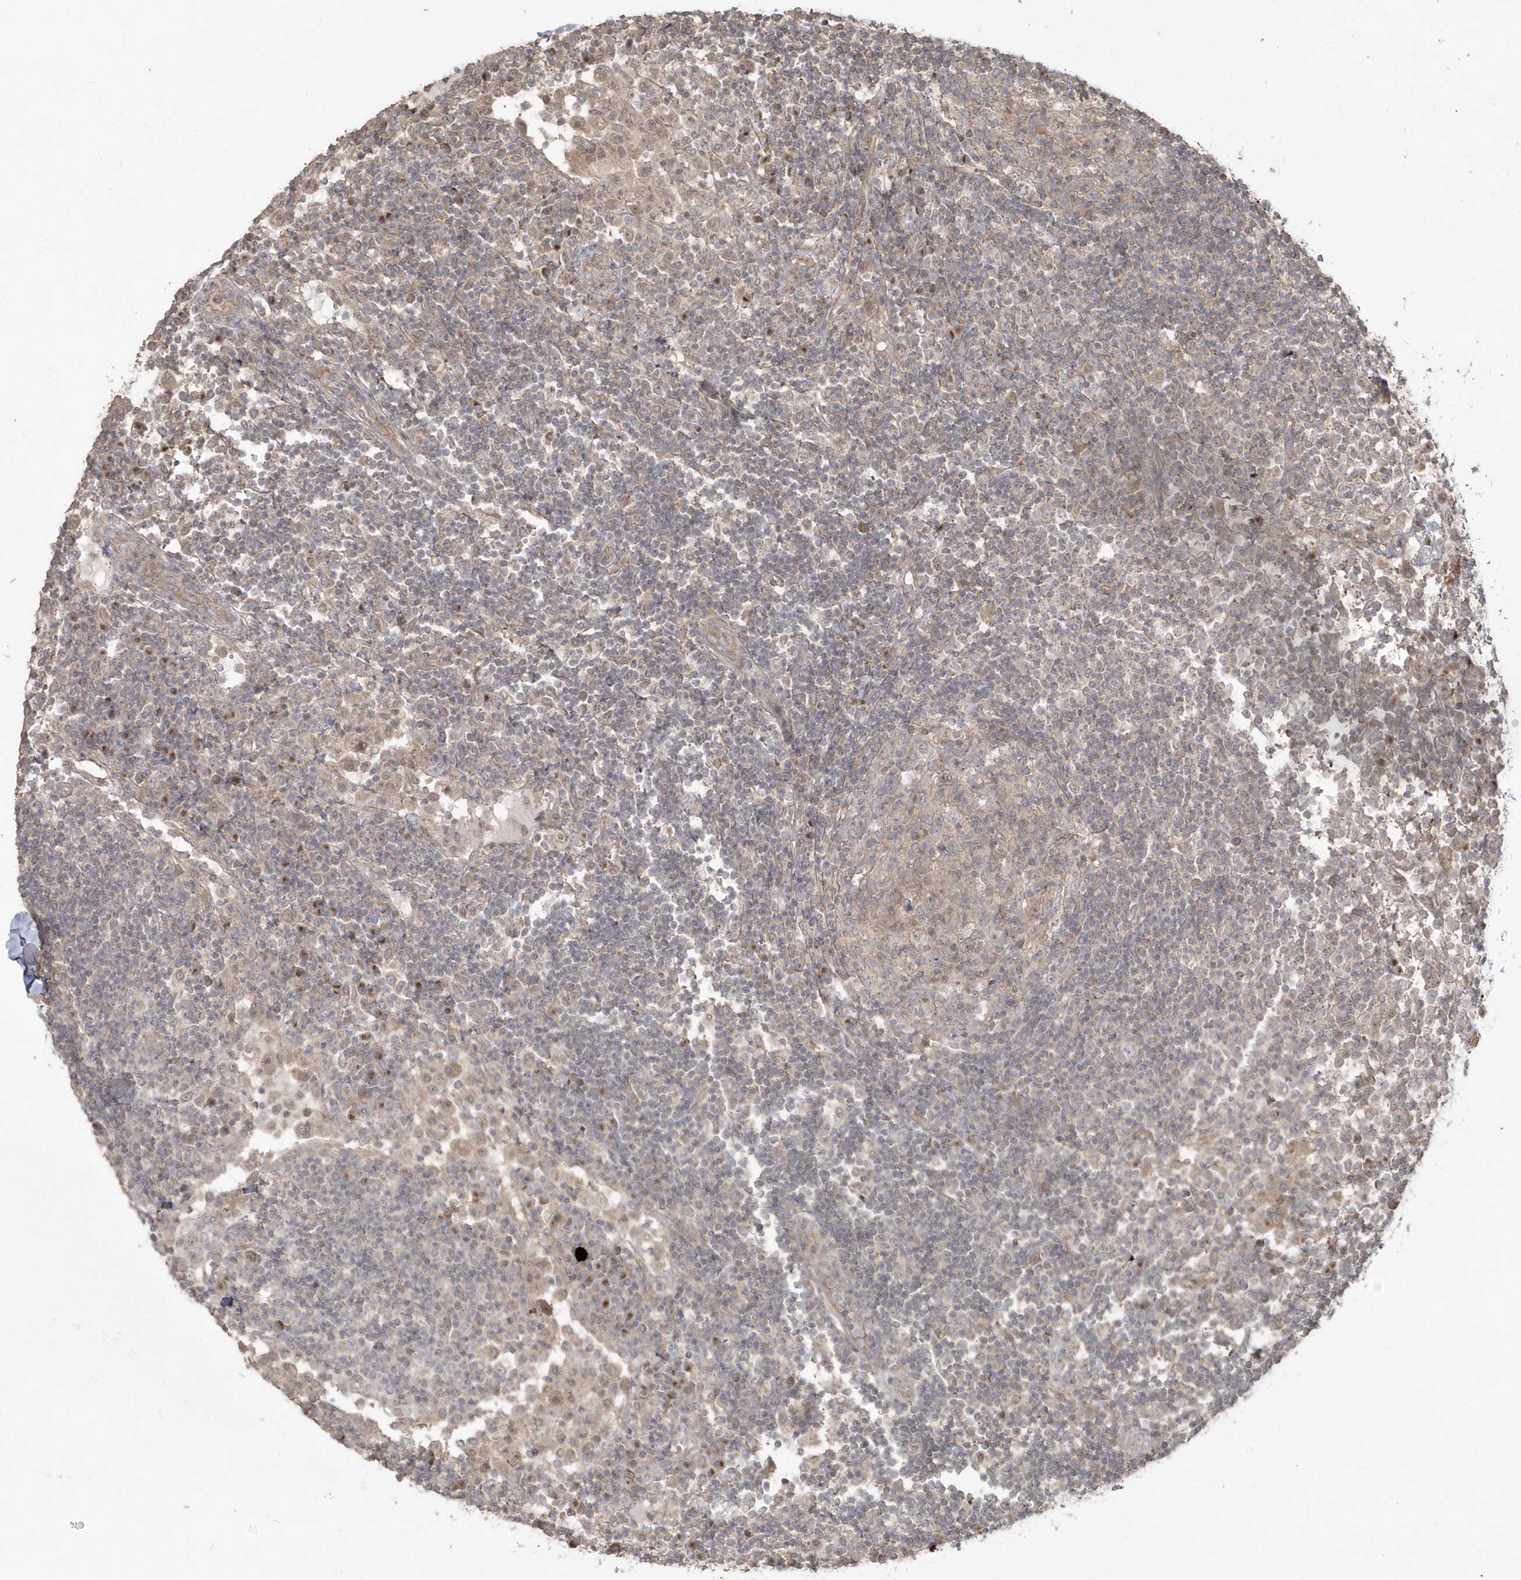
{"staining": {"intensity": "weak", "quantity": "<25%", "location": "cytoplasmic/membranous"}, "tissue": "lymph node", "cell_type": "Germinal center cells", "image_type": "normal", "snomed": [{"axis": "morphology", "description": "Normal tissue, NOS"}, {"axis": "topography", "description": "Lymph node"}], "caption": "Immunohistochemistry (IHC) histopathology image of benign lymph node: human lymph node stained with DAB (3,3'-diaminobenzidine) reveals no significant protein expression in germinal center cells. (Stains: DAB immunohistochemistry (IHC) with hematoxylin counter stain, Microscopy: brightfield microscopy at high magnification).", "gene": "ARMC8", "patient": {"sex": "female", "age": 53}}